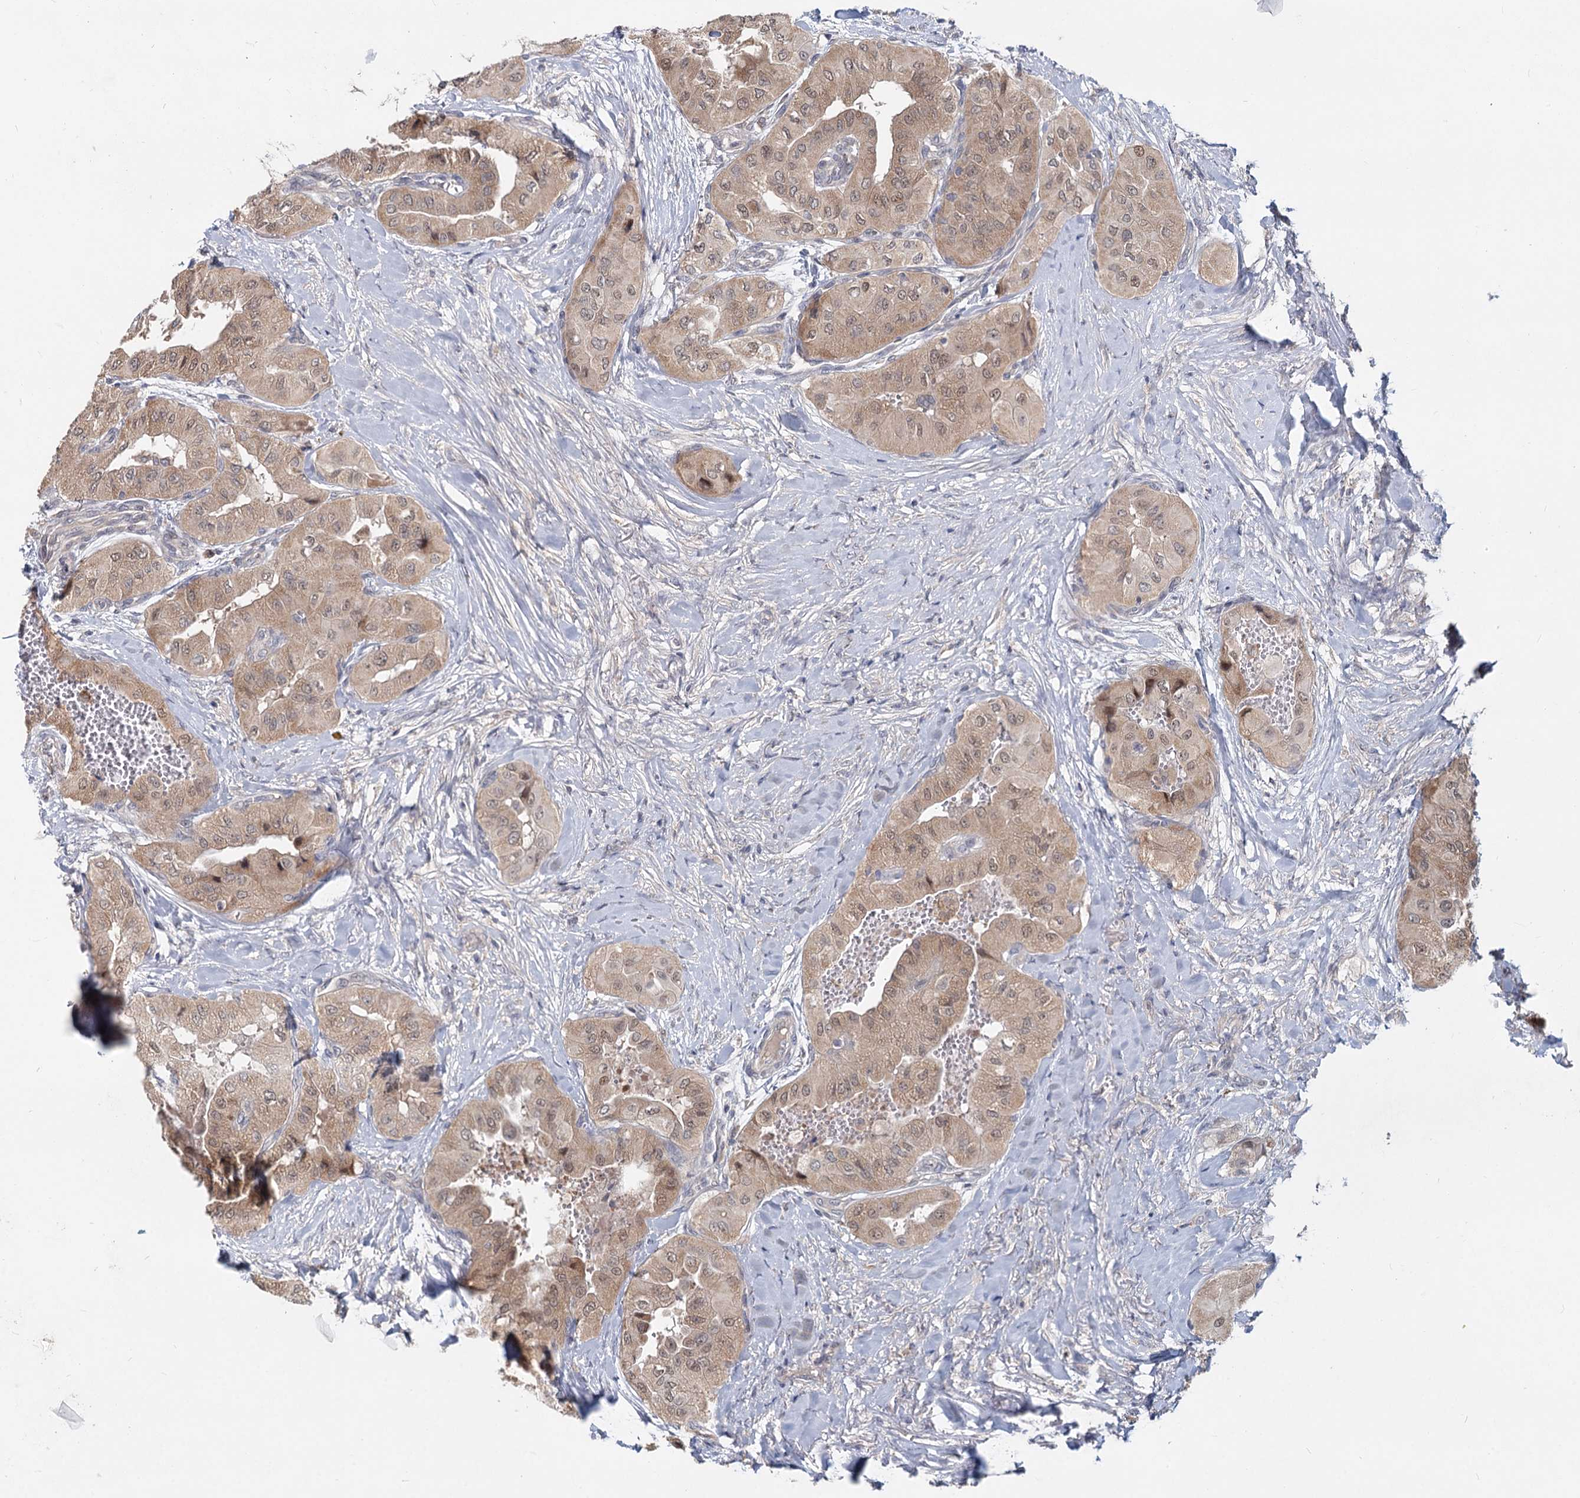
{"staining": {"intensity": "weak", "quantity": ">75%", "location": "cytoplasmic/membranous"}, "tissue": "thyroid cancer", "cell_type": "Tumor cells", "image_type": "cancer", "snomed": [{"axis": "morphology", "description": "Papillary adenocarcinoma, NOS"}, {"axis": "topography", "description": "Thyroid gland"}], "caption": "Protein analysis of thyroid papillary adenocarcinoma tissue displays weak cytoplasmic/membranous expression in about >75% of tumor cells.", "gene": "AP3B1", "patient": {"sex": "female", "age": 59}}